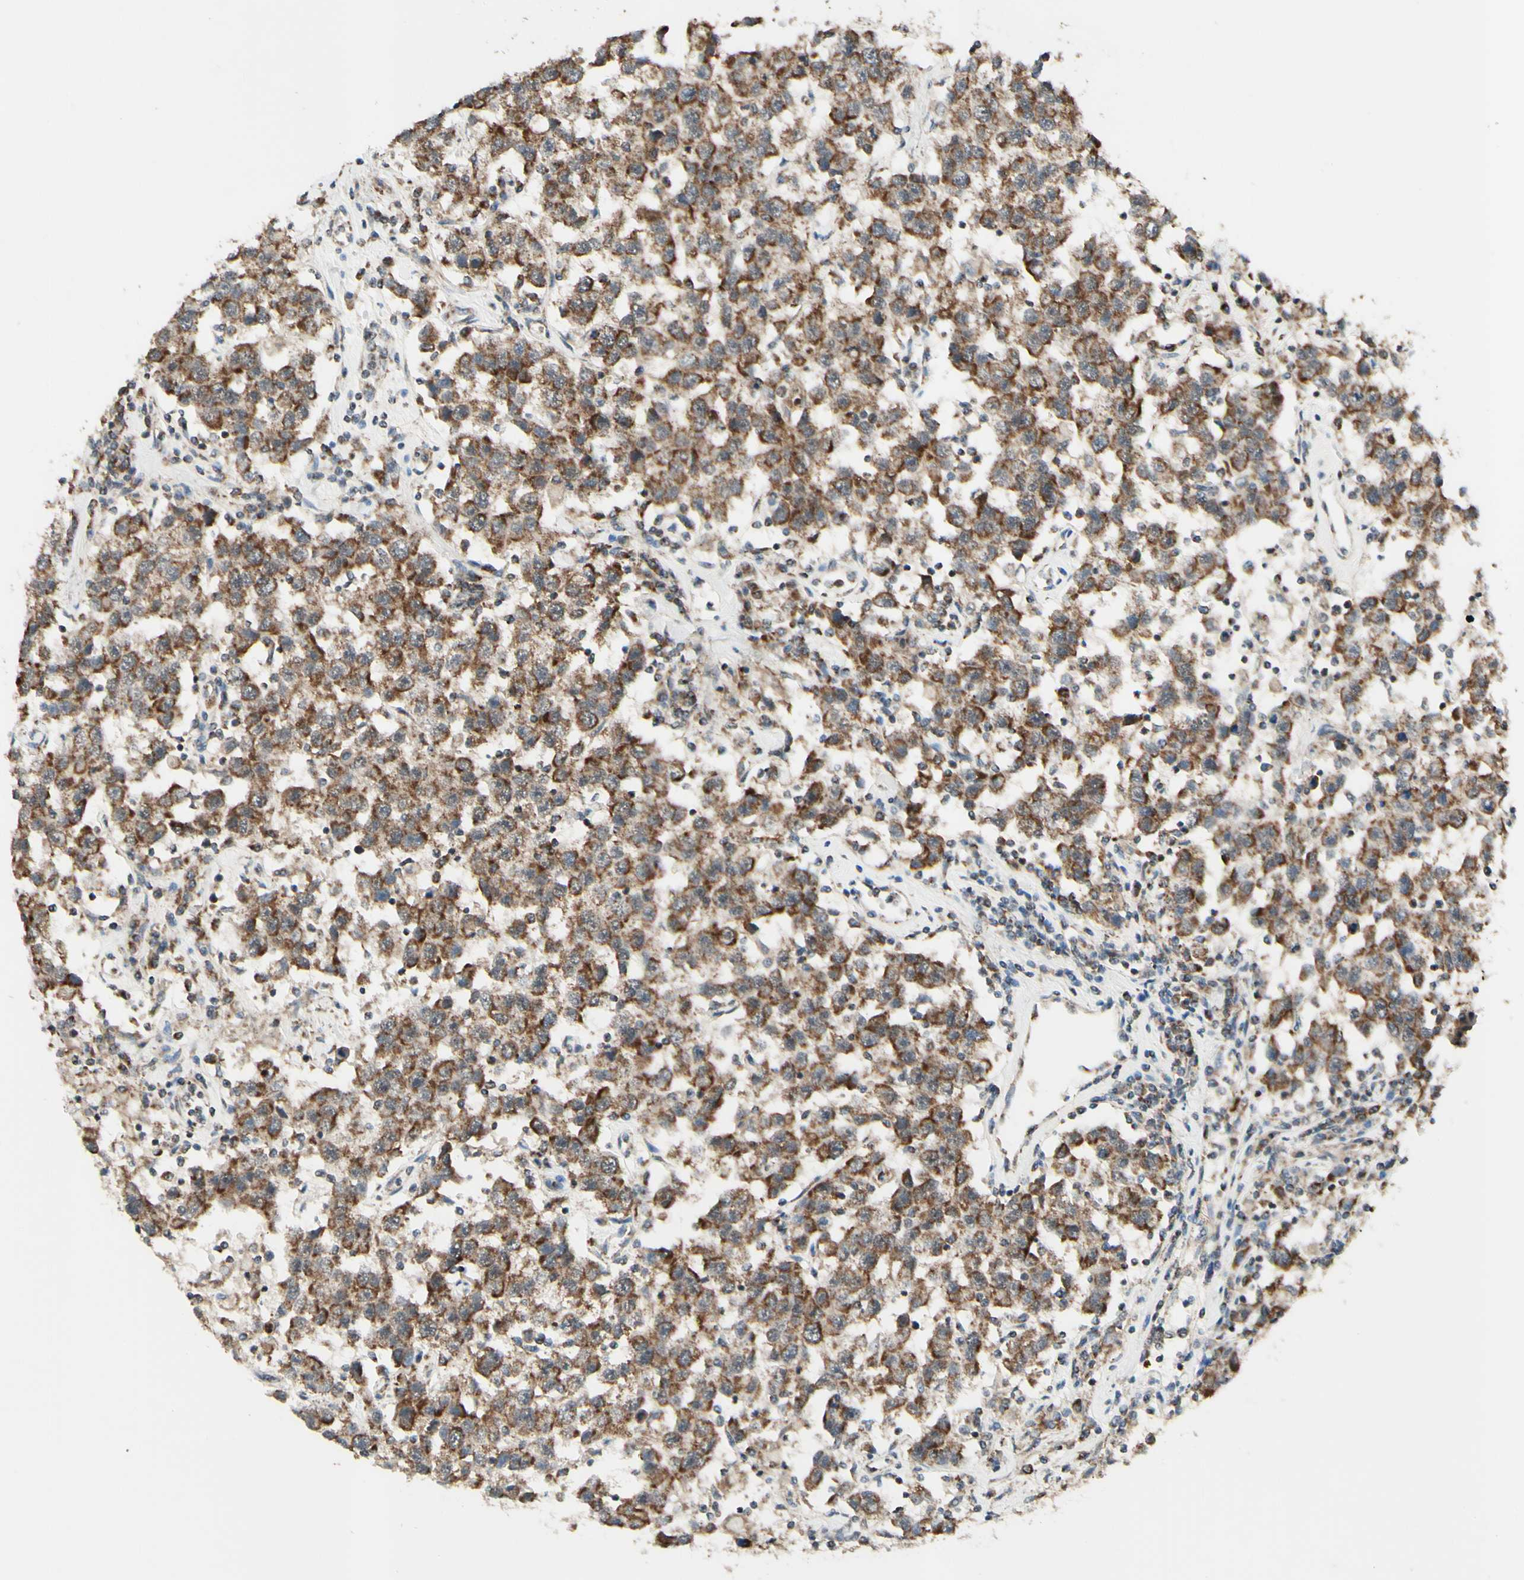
{"staining": {"intensity": "moderate", "quantity": ">75%", "location": "cytoplasmic/membranous"}, "tissue": "testis cancer", "cell_type": "Tumor cells", "image_type": "cancer", "snomed": [{"axis": "morphology", "description": "Seminoma, NOS"}, {"axis": "topography", "description": "Testis"}], "caption": "Human testis cancer (seminoma) stained with a brown dye demonstrates moderate cytoplasmic/membranous positive expression in approximately >75% of tumor cells.", "gene": "DHRS3", "patient": {"sex": "male", "age": 41}}